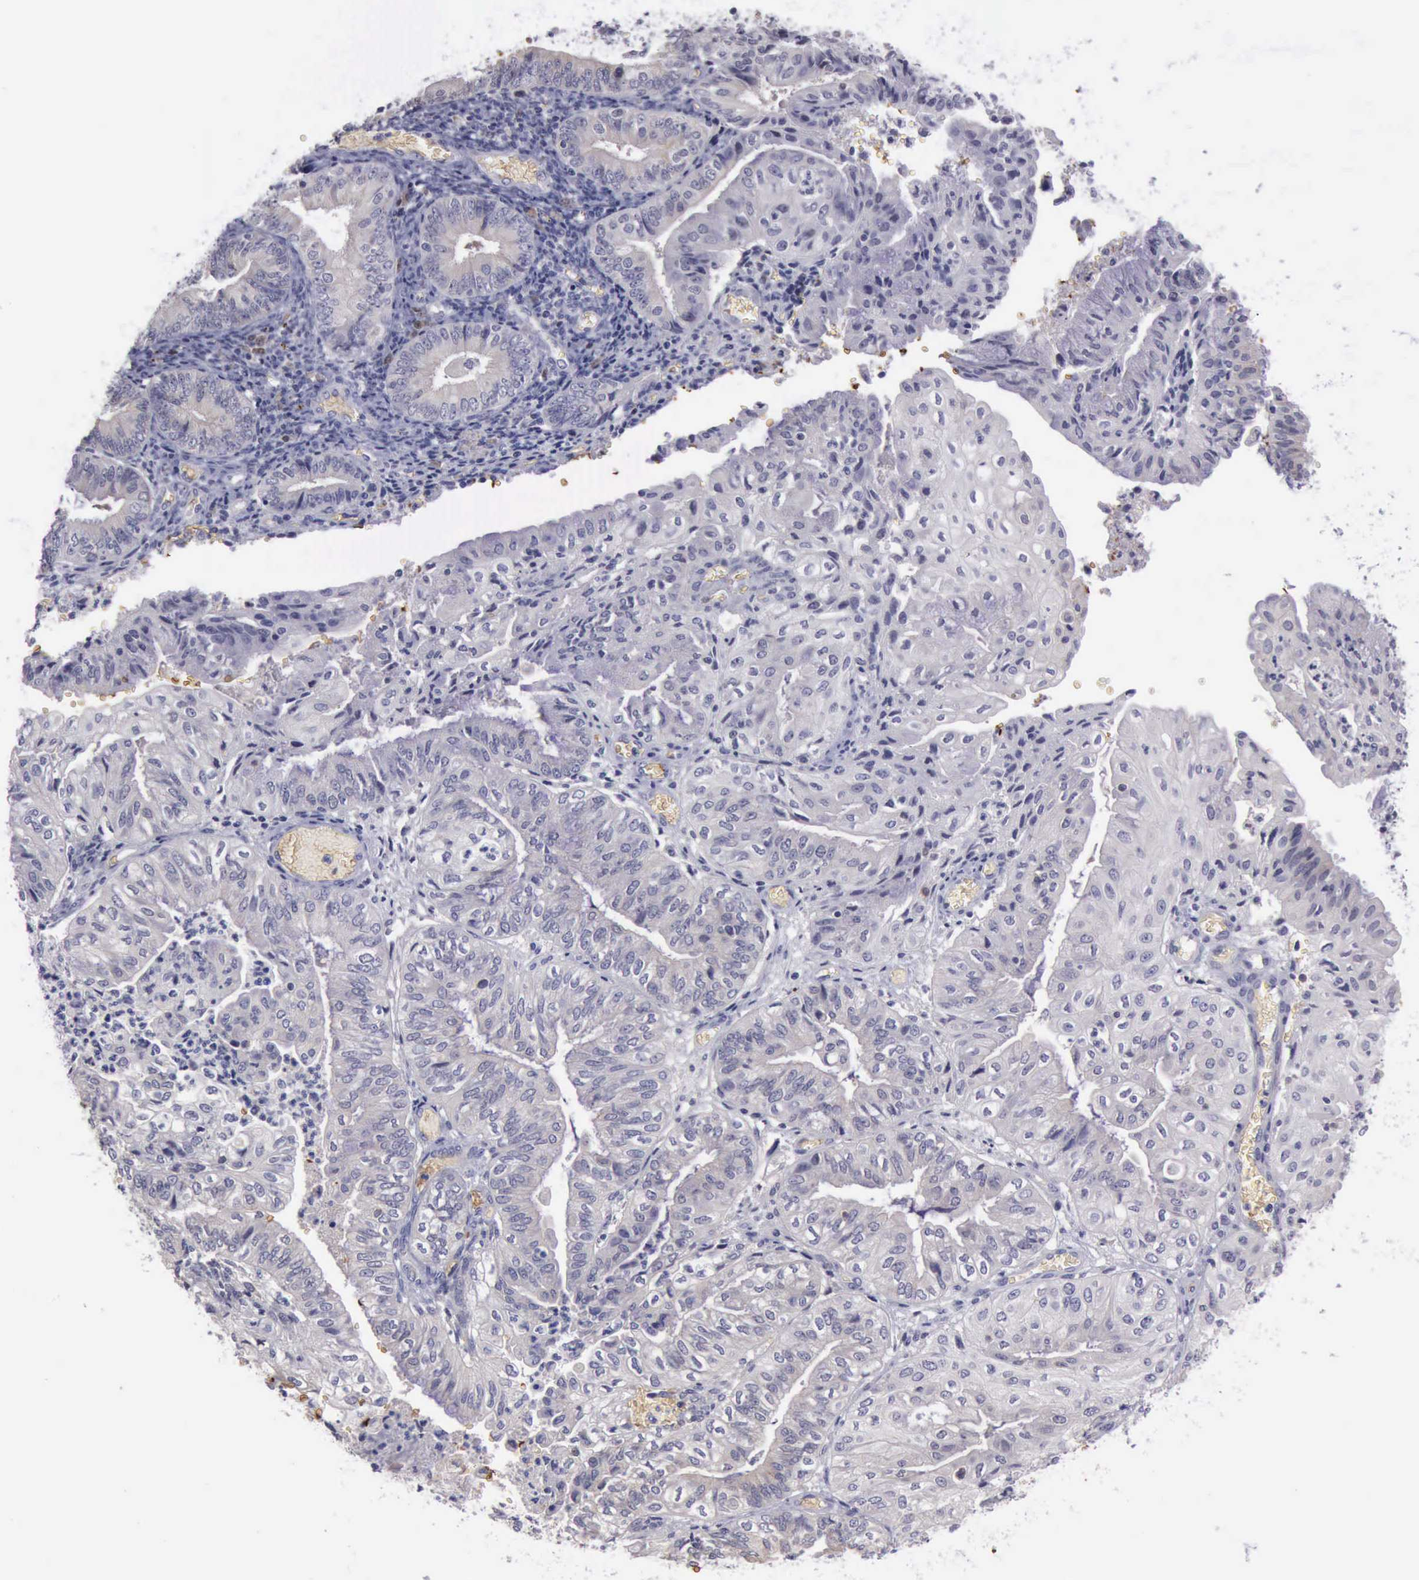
{"staining": {"intensity": "negative", "quantity": "none", "location": "none"}, "tissue": "endometrial cancer", "cell_type": "Tumor cells", "image_type": "cancer", "snomed": [{"axis": "morphology", "description": "Adenocarcinoma, NOS"}, {"axis": "topography", "description": "Endometrium"}], "caption": "Immunohistochemistry (IHC) photomicrograph of neoplastic tissue: human adenocarcinoma (endometrial) stained with DAB exhibits no significant protein expression in tumor cells.", "gene": "CEP128", "patient": {"sex": "female", "age": 55}}